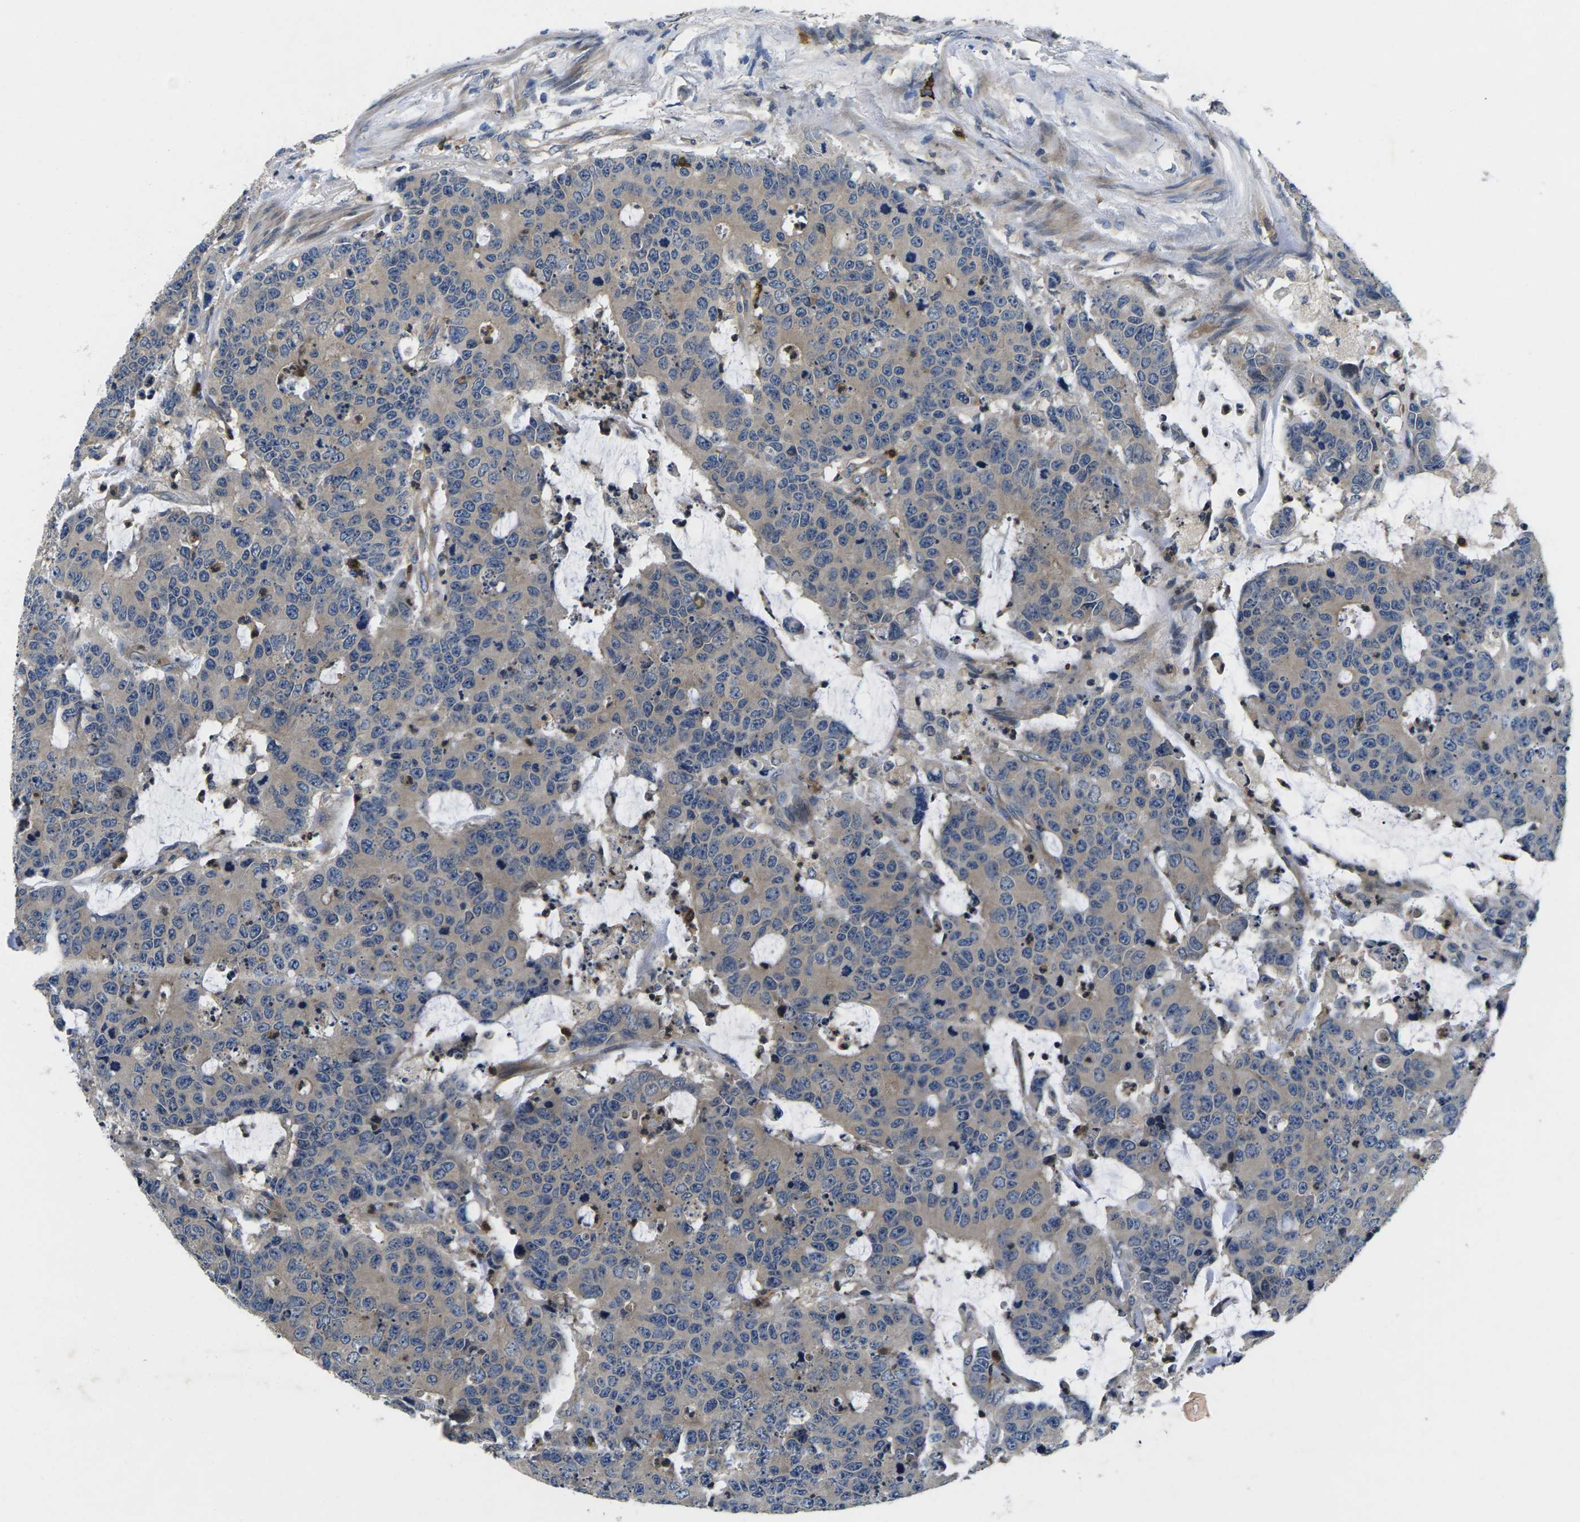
{"staining": {"intensity": "negative", "quantity": "none", "location": "none"}, "tissue": "colorectal cancer", "cell_type": "Tumor cells", "image_type": "cancer", "snomed": [{"axis": "morphology", "description": "Adenocarcinoma, NOS"}, {"axis": "topography", "description": "Colon"}], "caption": "Immunohistochemical staining of human colorectal cancer (adenocarcinoma) shows no significant staining in tumor cells. (Stains: DAB immunohistochemistry (IHC) with hematoxylin counter stain, Microscopy: brightfield microscopy at high magnification).", "gene": "PLCE1", "patient": {"sex": "female", "age": 86}}